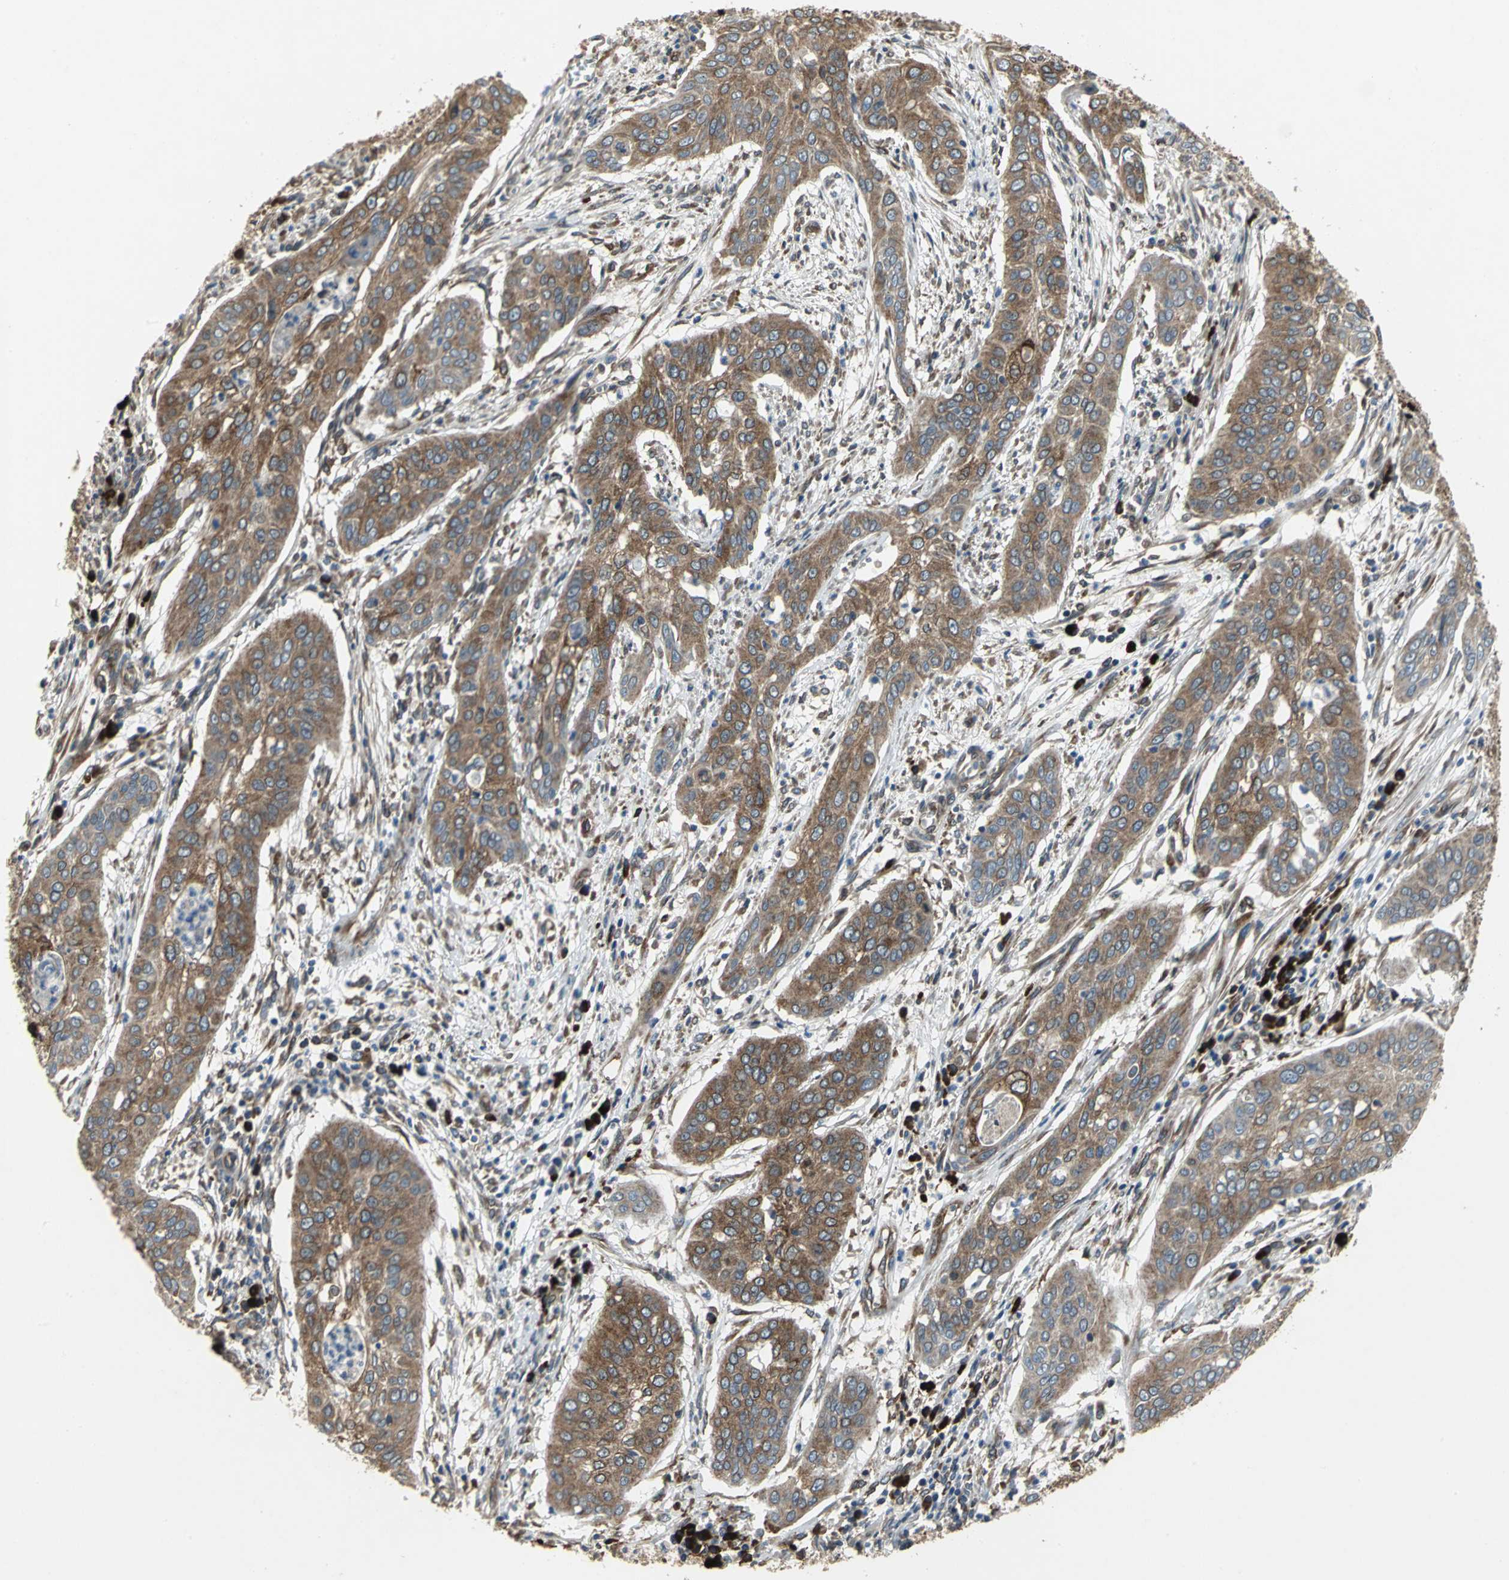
{"staining": {"intensity": "moderate", "quantity": ">75%", "location": "cytoplasmic/membranous"}, "tissue": "cervical cancer", "cell_type": "Tumor cells", "image_type": "cancer", "snomed": [{"axis": "morphology", "description": "Squamous cell carcinoma, NOS"}, {"axis": "topography", "description": "Cervix"}], "caption": "Approximately >75% of tumor cells in cervical squamous cell carcinoma display moderate cytoplasmic/membranous protein staining as visualized by brown immunohistochemical staining.", "gene": "SYVN1", "patient": {"sex": "female", "age": 39}}